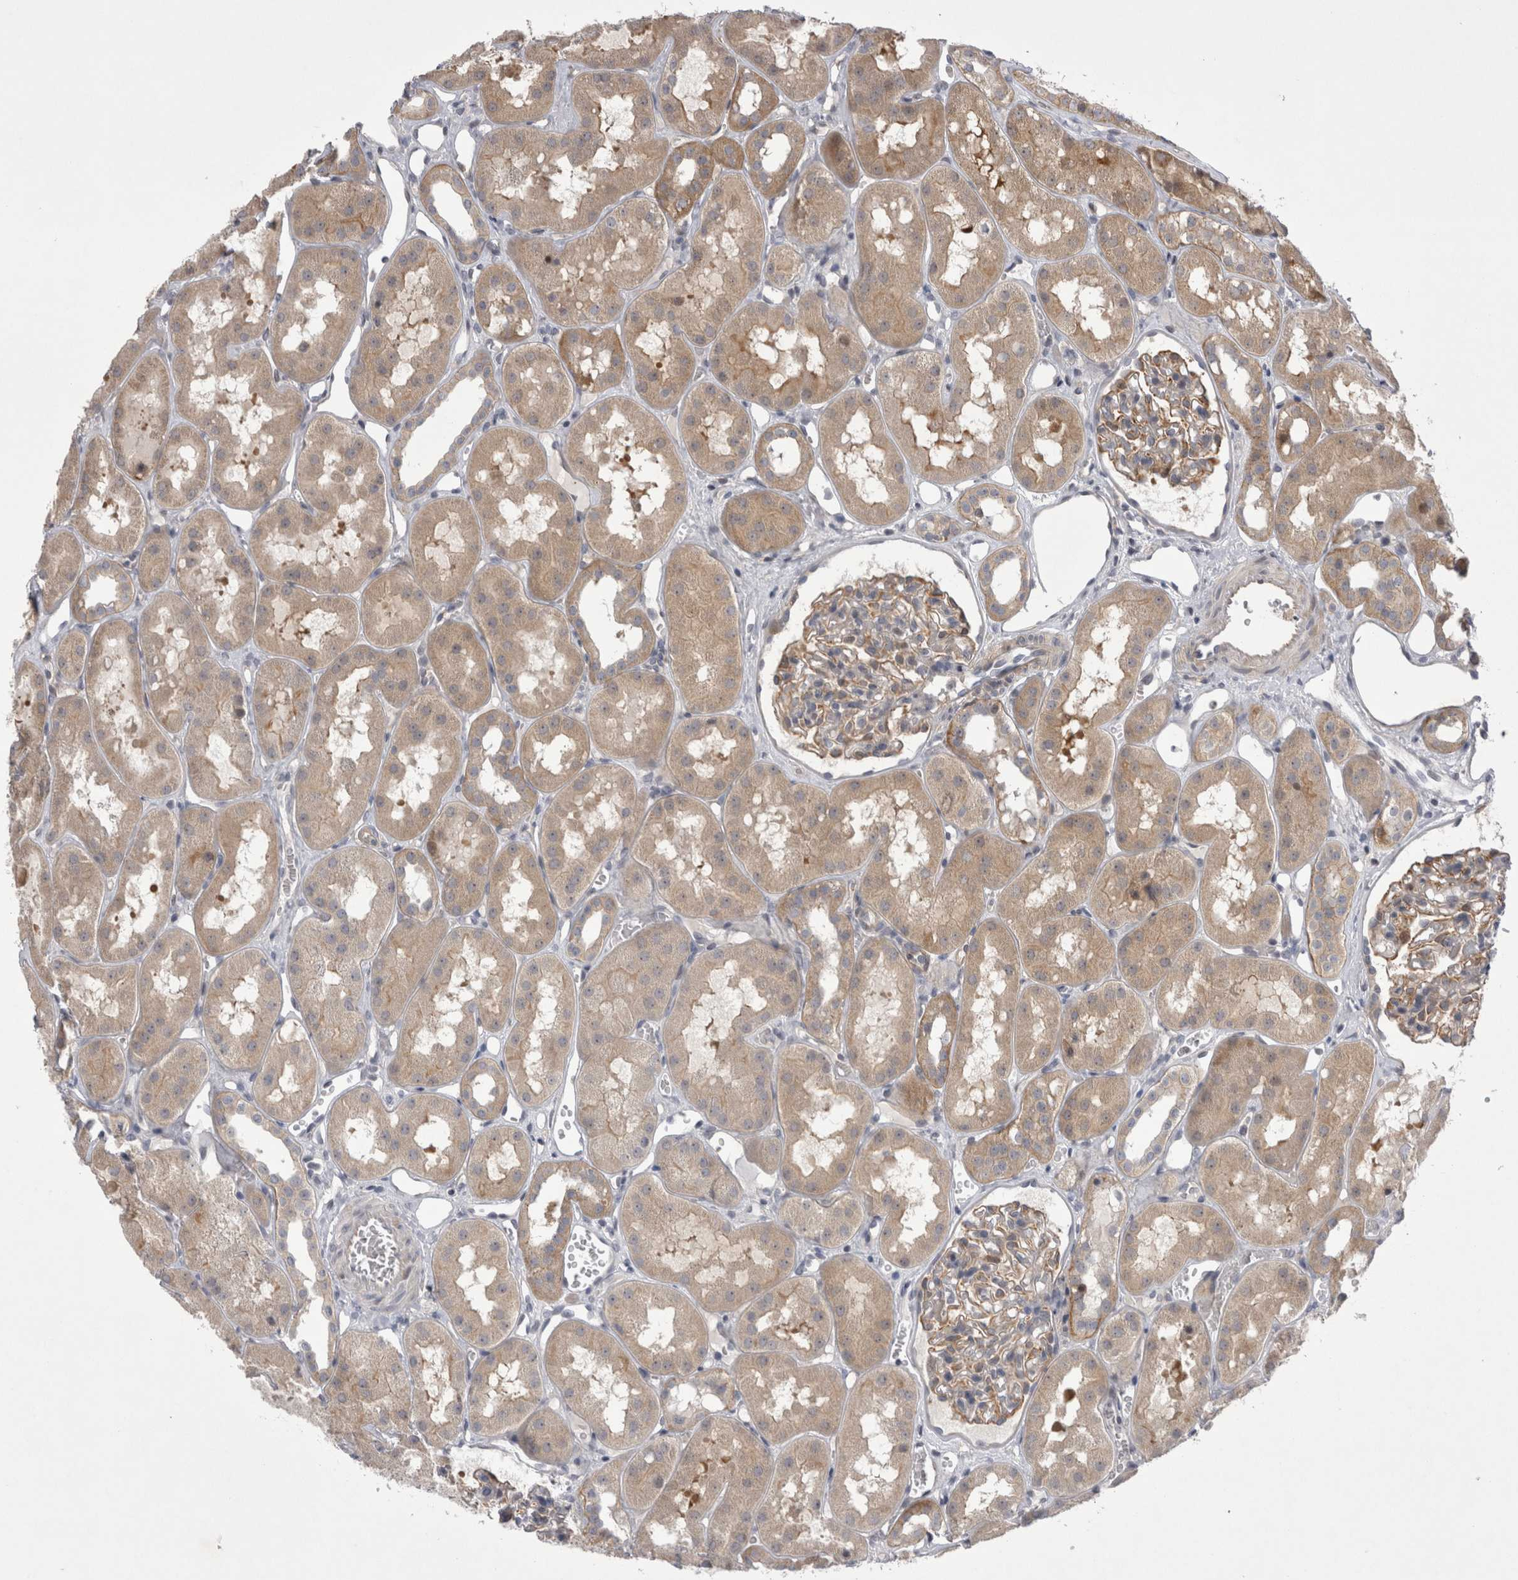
{"staining": {"intensity": "moderate", "quantity": "25%-75%", "location": "cytoplasmic/membranous"}, "tissue": "kidney", "cell_type": "Cells in glomeruli", "image_type": "normal", "snomed": [{"axis": "morphology", "description": "Normal tissue, NOS"}, {"axis": "topography", "description": "Kidney"}], "caption": "Cells in glomeruli display moderate cytoplasmic/membranous expression in approximately 25%-75% of cells in unremarkable kidney.", "gene": "NENF", "patient": {"sex": "male", "age": 16}}